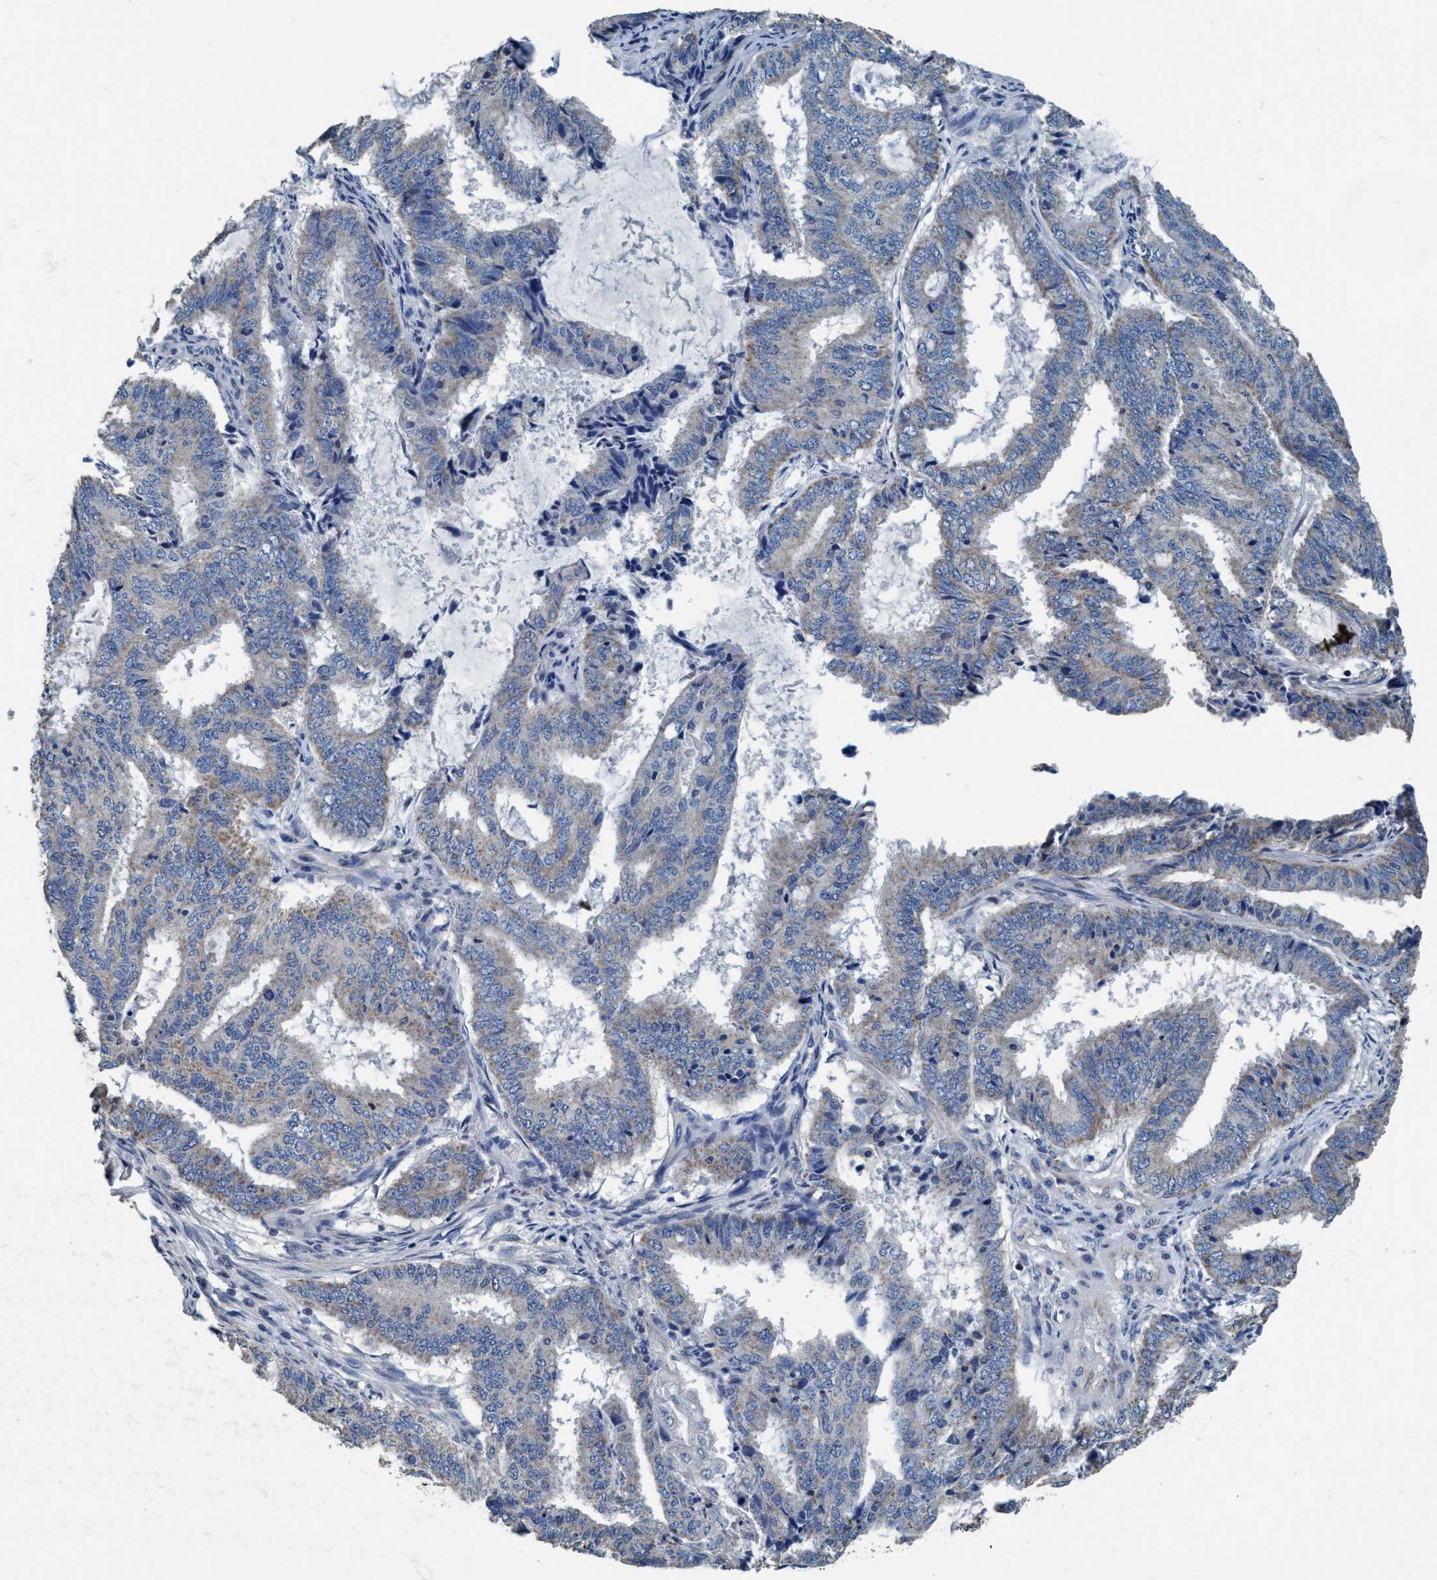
{"staining": {"intensity": "weak", "quantity": "<25%", "location": "cytoplasmic/membranous"}, "tissue": "endometrial cancer", "cell_type": "Tumor cells", "image_type": "cancer", "snomed": [{"axis": "morphology", "description": "Adenocarcinoma, NOS"}, {"axis": "topography", "description": "Endometrium"}], "caption": "There is no significant expression in tumor cells of endometrial adenocarcinoma.", "gene": "ANKFN1", "patient": {"sex": "female", "age": 51}}